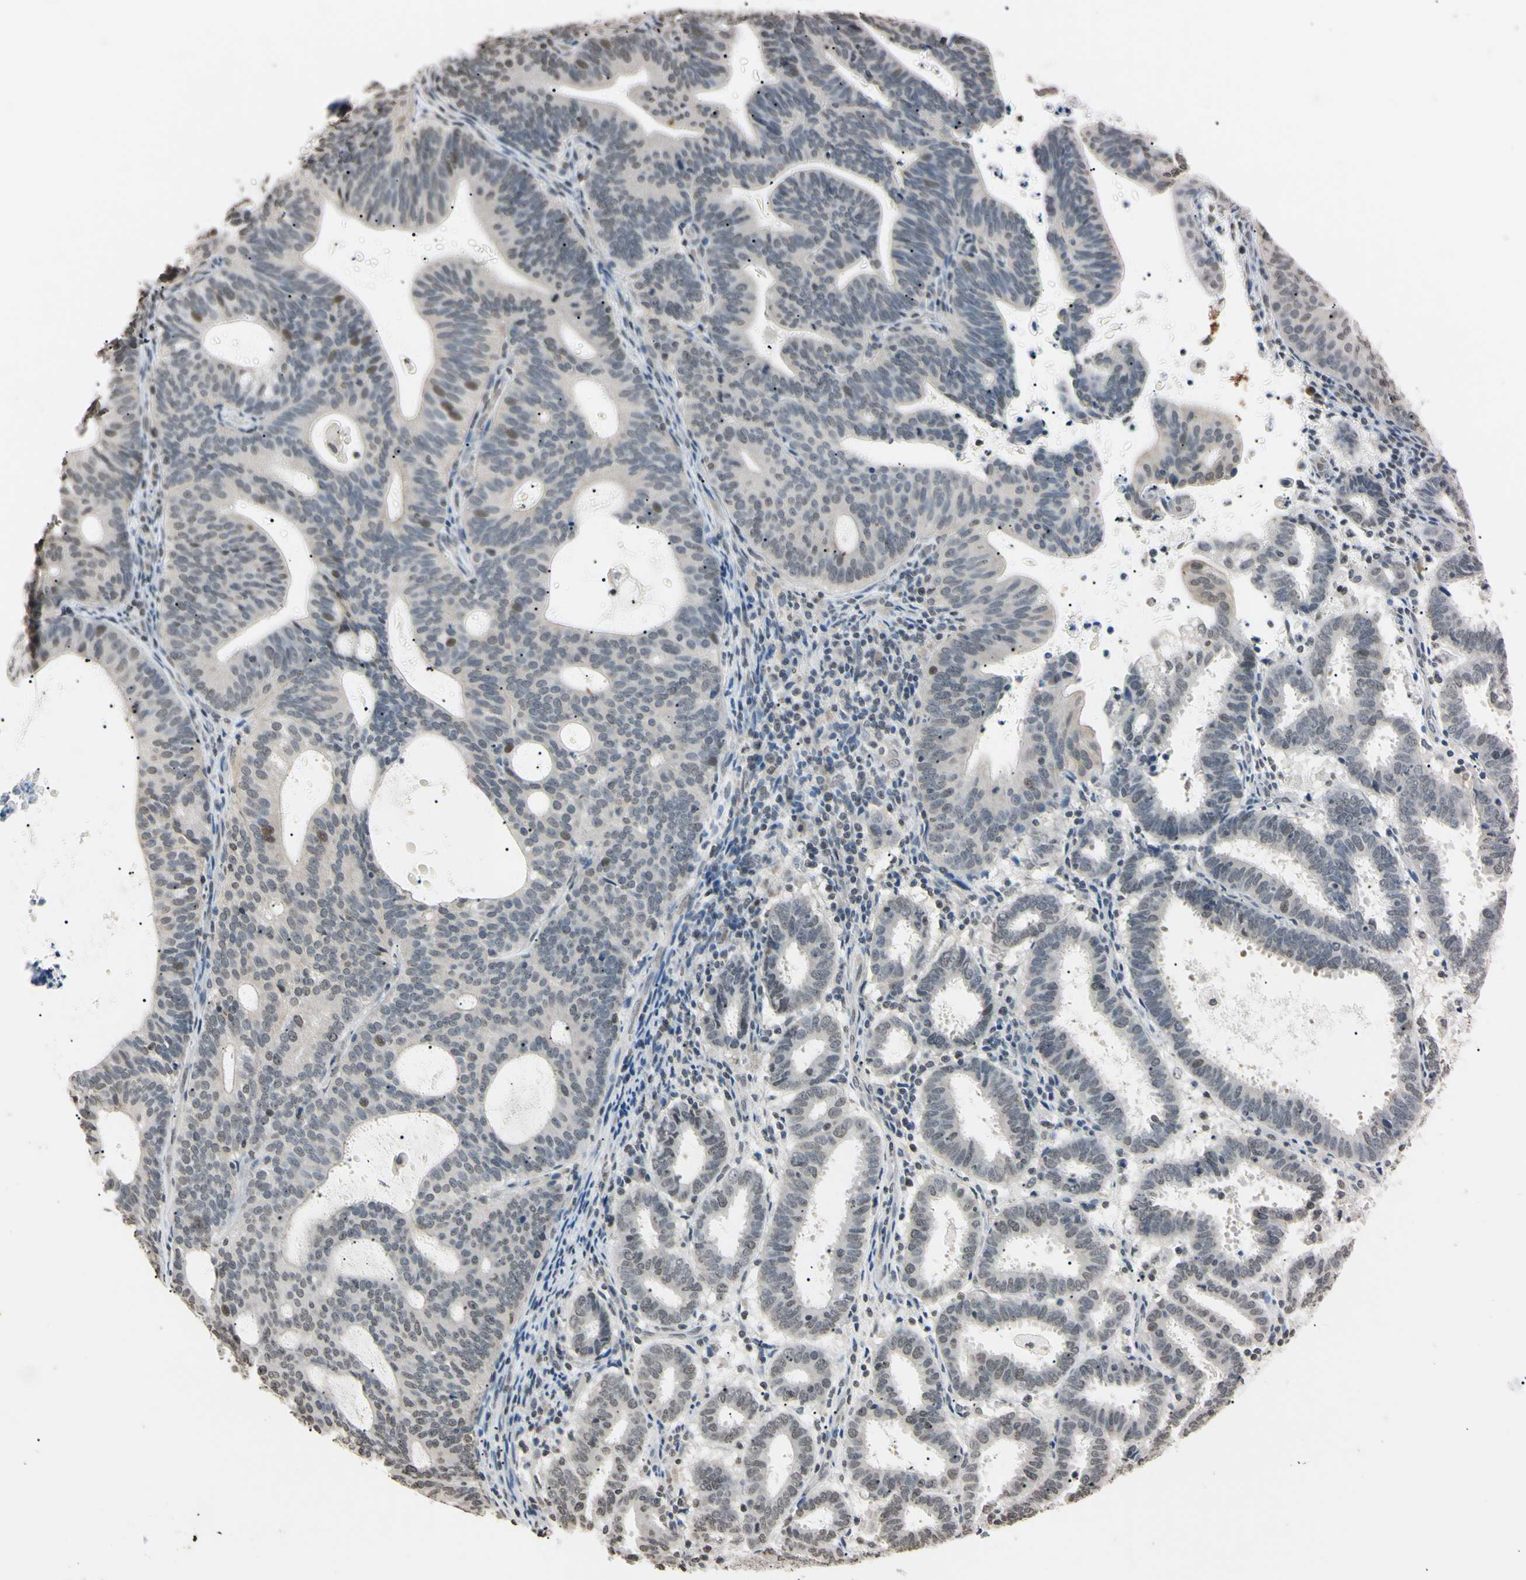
{"staining": {"intensity": "weak", "quantity": "<25%", "location": "nuclear"}, "tissue": "endometrial cancer", "cell_type": "Tumor cells", "image_type": "cancer", "snomed": [{"axis": "morphology", "description": "Adenocarcinoma, NOS"}, {"axis": "topography", "description": "Uterus"}], "caption": "The image shows no significant staining in tumor cells of endometrial cancer (adenocarcinoma).", "gene": "CDC45", "patient": {"sex": "female", "age": 83}}